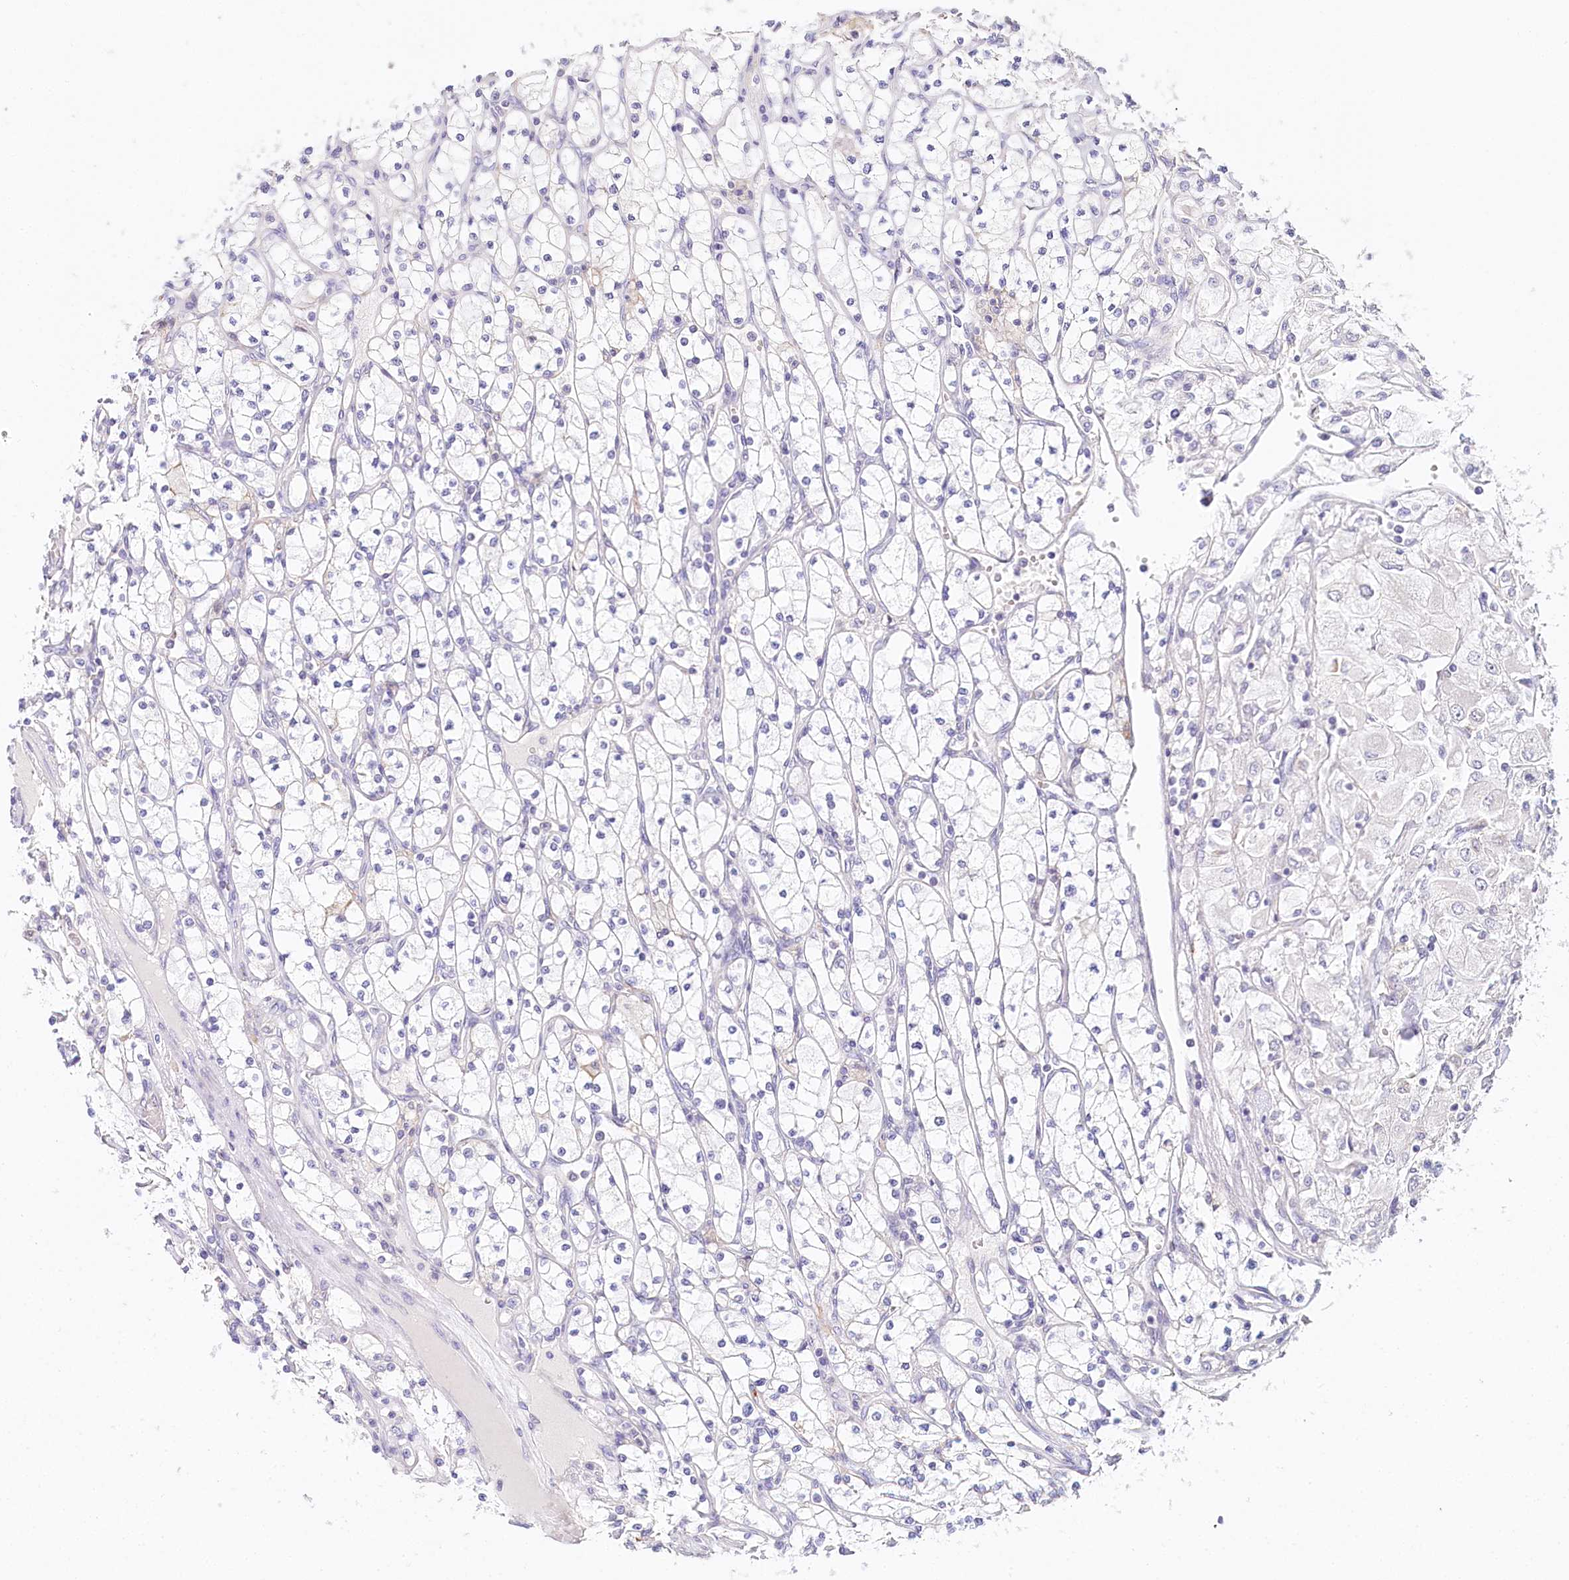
{"staining": {"intensity": "negative", "quantity": "none", "location": "none"}, "tissue": "renal cancer", "cell_type": "Tumor cells", "image_type": "cancer", "snomed": [{"axis": "morphology", "description": "Adenocarcinoma, NOS"}, {"axis": "topography", "description": "Kidney"}], "caption": "Tumor cells show no significant staining in renal cancer (adenocarcinoma).", "gene": "DAPK1", "patient": {"sex": "male", "age": 80}}